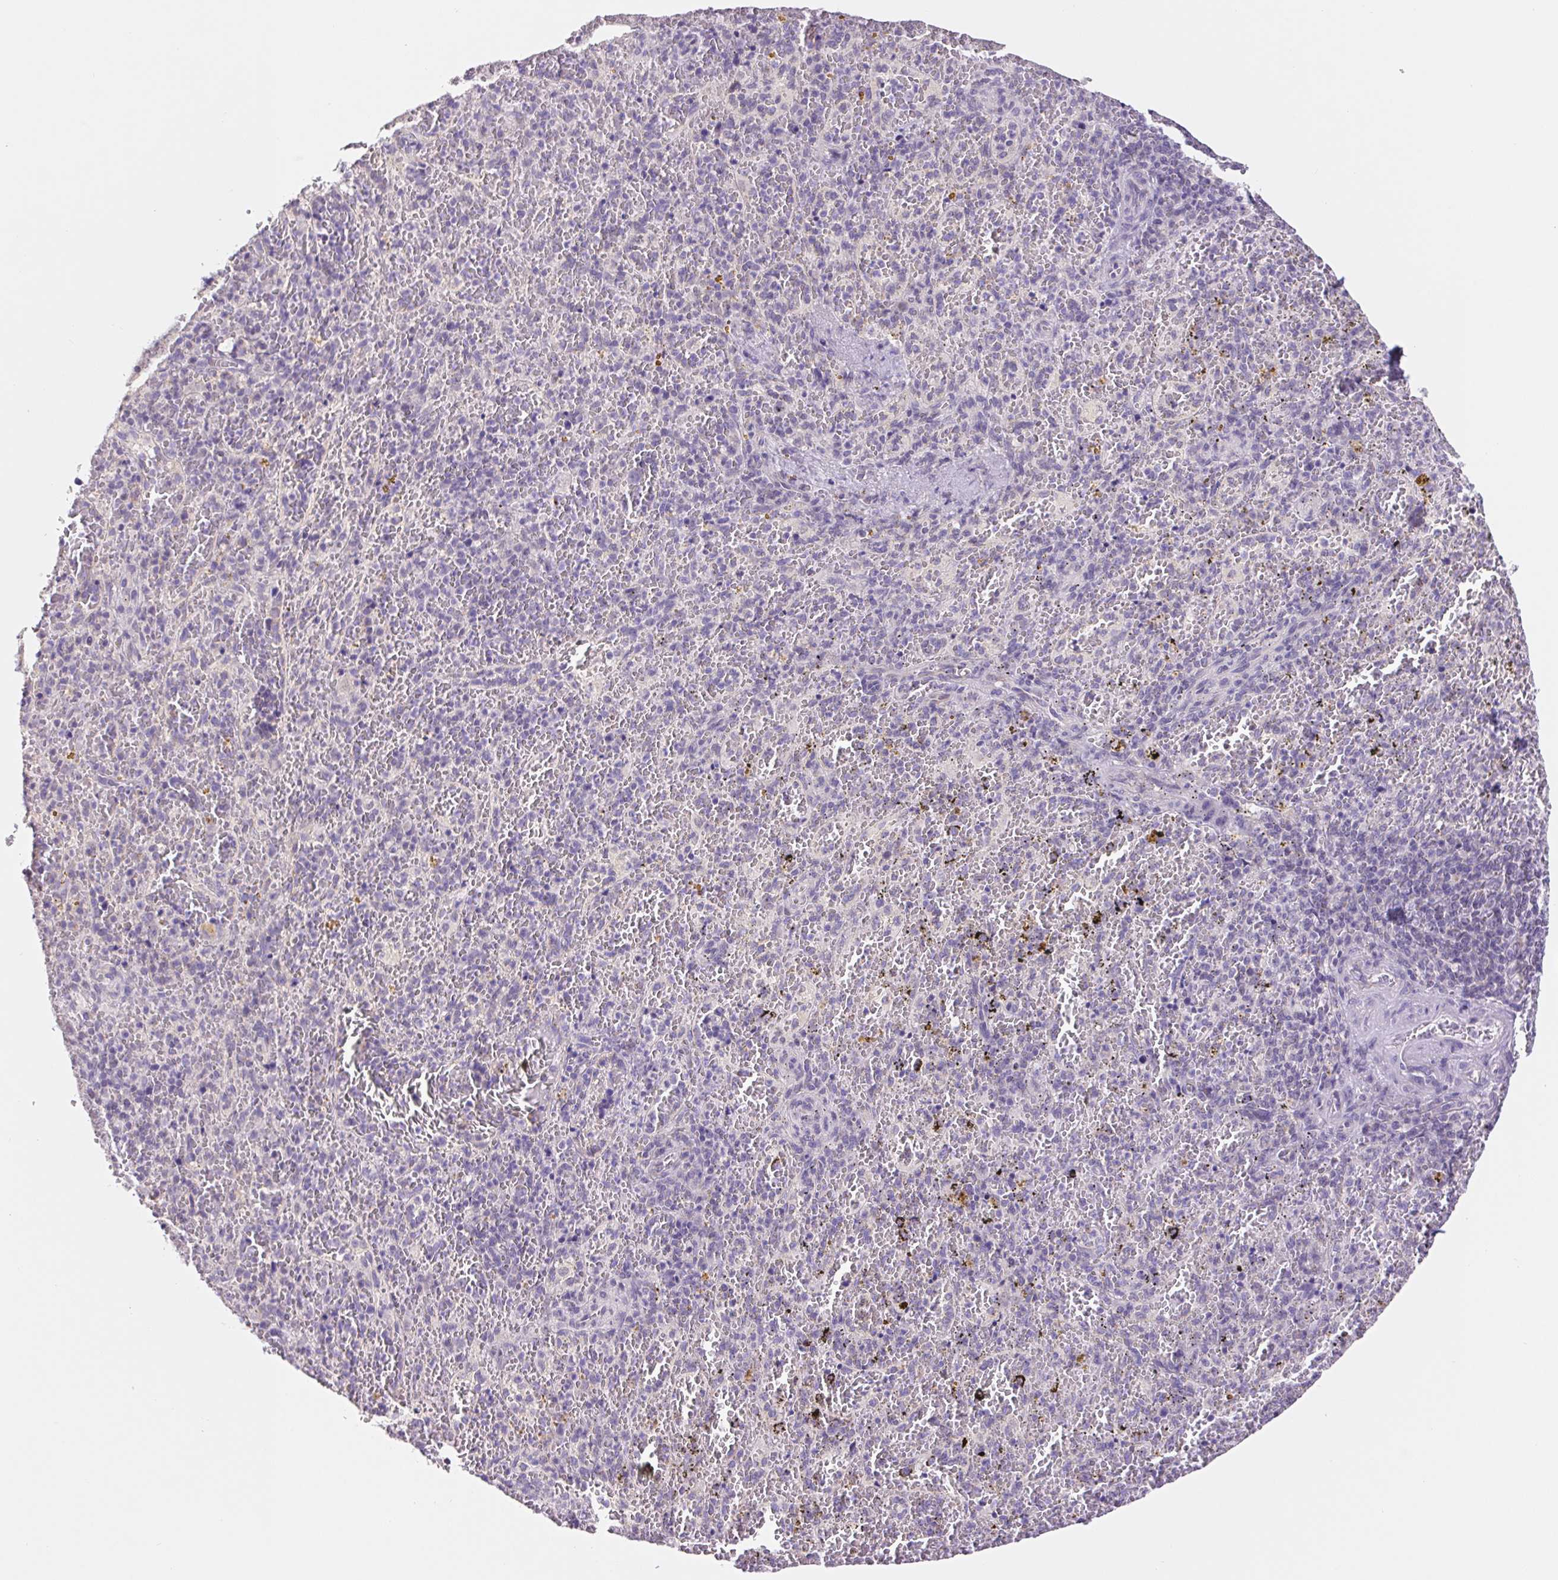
{"staining": {"intensity": "negative", "quantity": "none", "location": "none"}, "tissue": "spleen", "cell_type": "Cells in red pulp", "image_type": "normal", "snomed": [{"axis": "morphology", "description": "Normal tissue, NOS"}, {"axis": "topography", "description": "Spleen"}], "caption": "Cells in red pulp show no significant positivity in benign spleen. (Brightfield microscopy of DAB (3,3'-diaminobenzidine) immunohistochemistry at high magnification).", "gene": "FKBP6", "patient": {"sex": "female", "age": 50}}